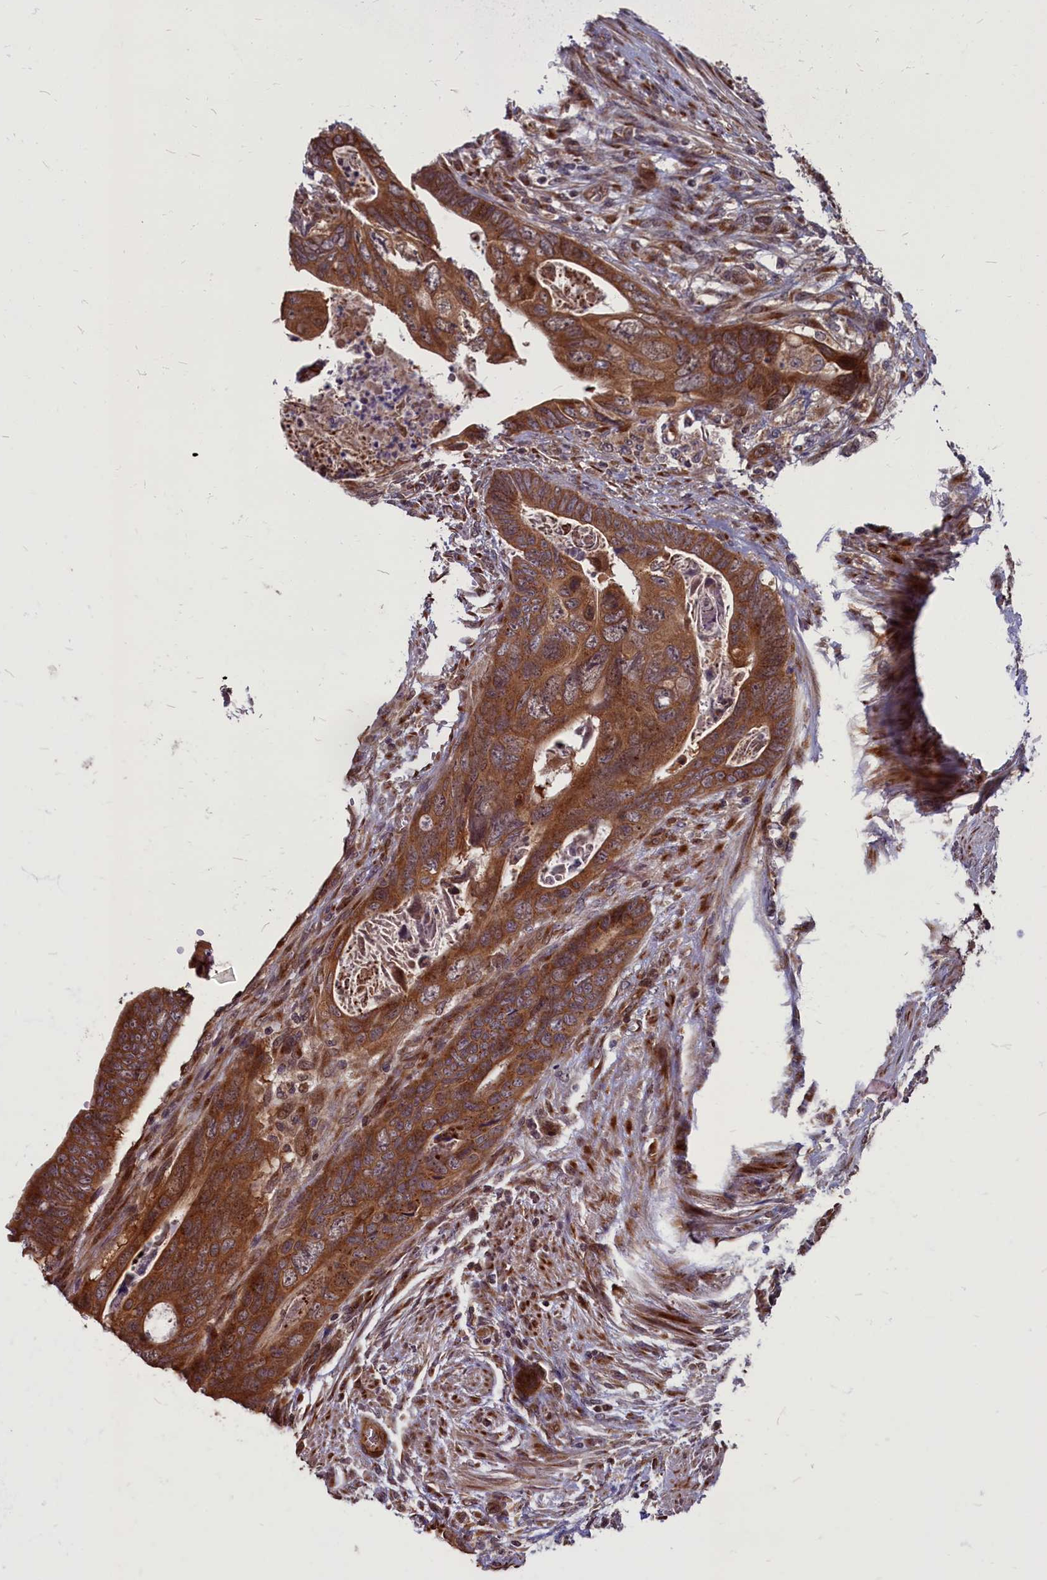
{"staining": {"intensity": "strong", "quantity": ">75%", "location": "cytoplasmic/membranous"}, "tissue": "colorectal cancer", "cell_type": "Tumor cells", "image_type": "cancer", "snomed": [{"axis": "morphology", "description": "Adenocarcinoma, NOS"}, {"axis": "topography", "description": "Rectum"}], "caption": "A brown stain highlights strong cytoplasmic/membranous staining of a protein in human colorectal cancer tumor cells. The protein is stained brown, and the nuclei are stained in blue (DAB IHC with brightfield microscopy, high magnification).", "gene": "MYCBP", "patient": {"sex": "female", "age": 78}}